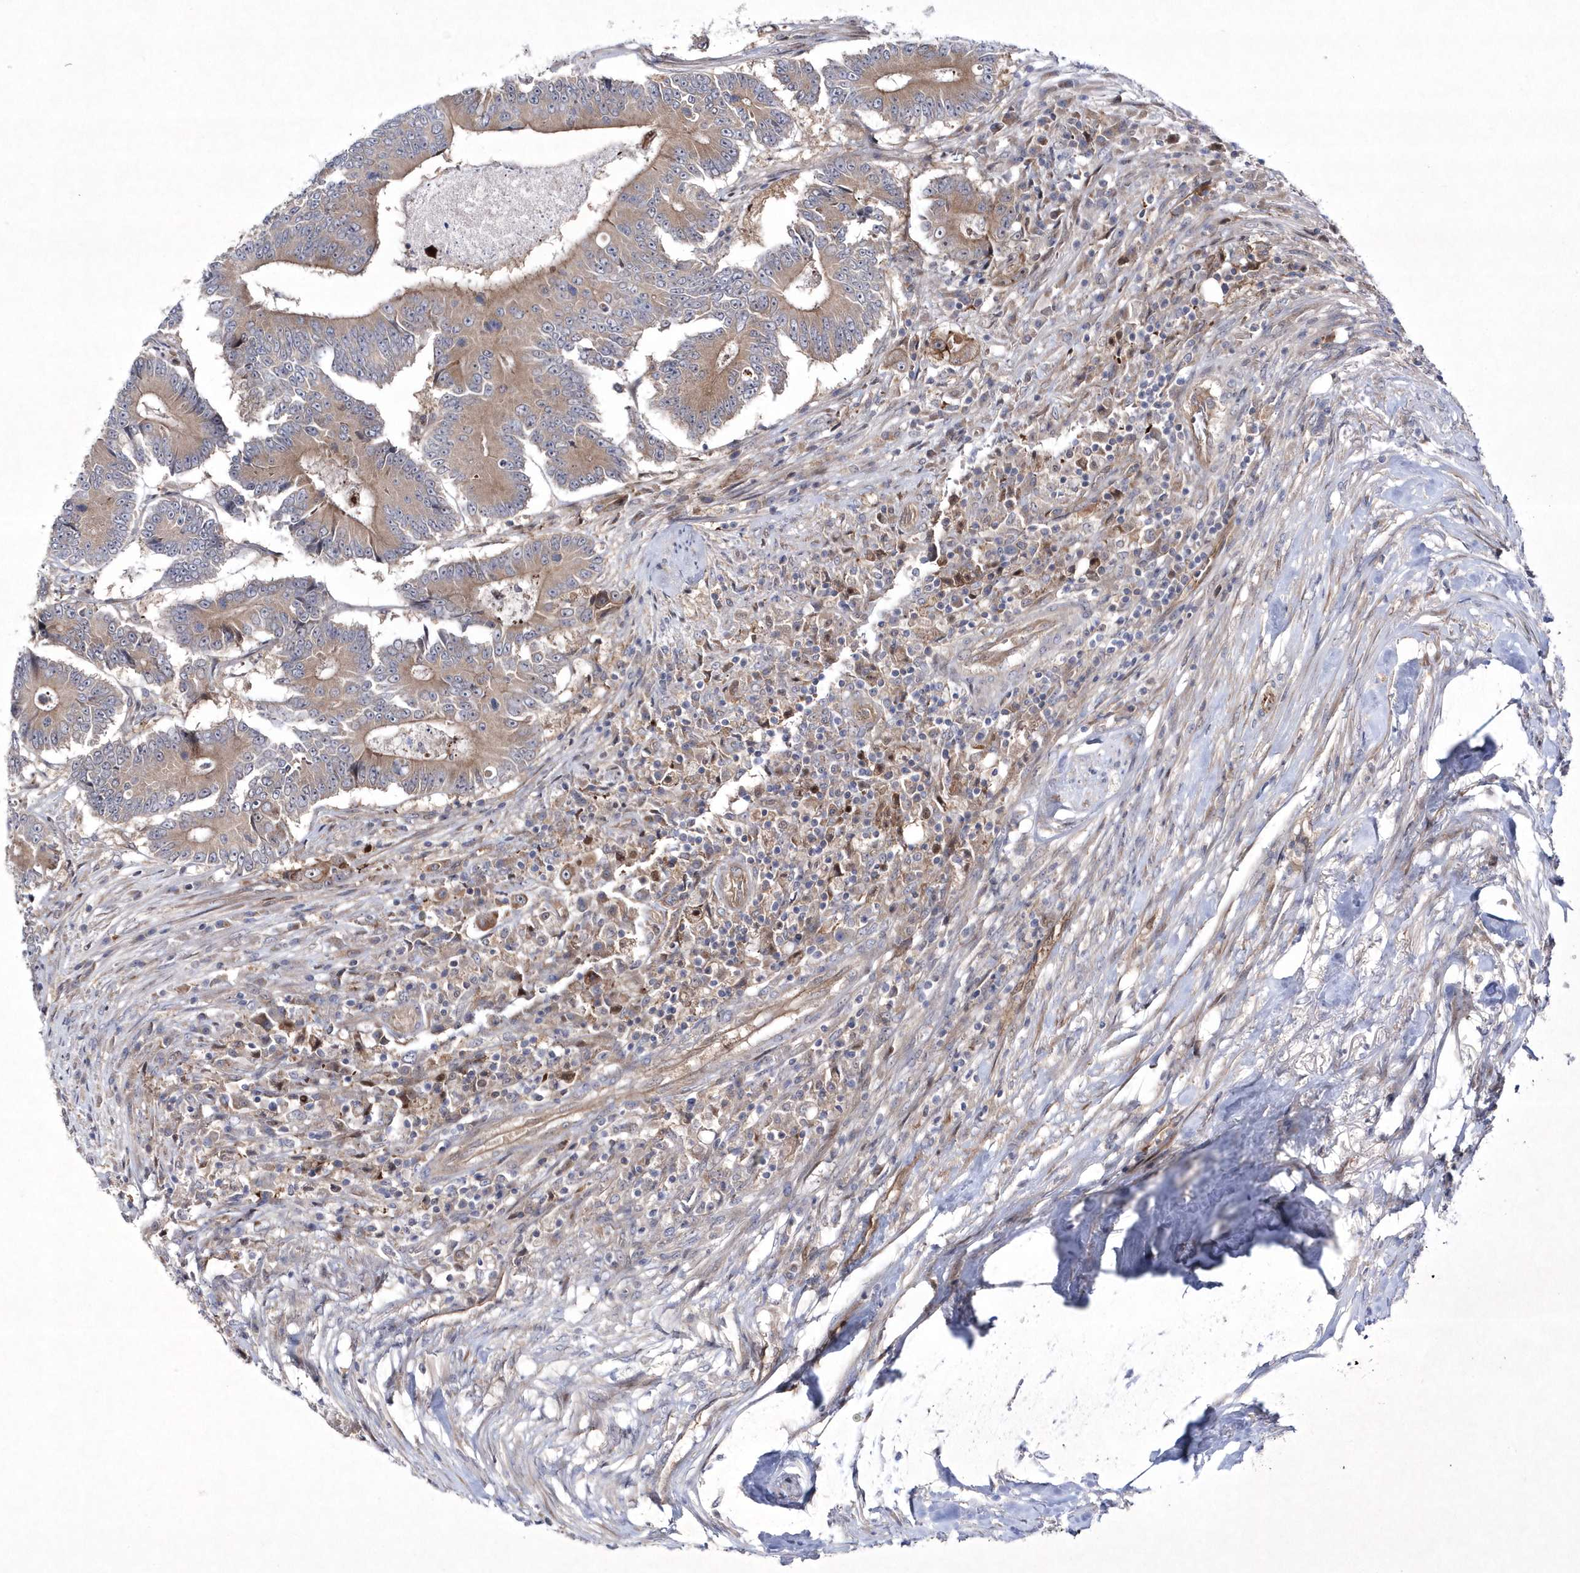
{"staining": {"intensity": "moderate", "quantity": ">75%", "location": "cytoplasmic/membranous"}, "tissue": "colorectal cancer", "cell_type": "Tumor cells", "image_type": "cancer", "snomed": [{"axis": "morphology", "description": "Adenocarcinoma, NOS"}, {"axis": "topography", "description": "Colon"}], "caption": "About >75% of tumor cells in human colorectal adenocarcinoma demonstrate moderate cytoplasmic/membranous protein expression as visualized by brown immunohistochemical staining.", "gene": "DSPP", "patient": {"sex": "male", "age": 83}}